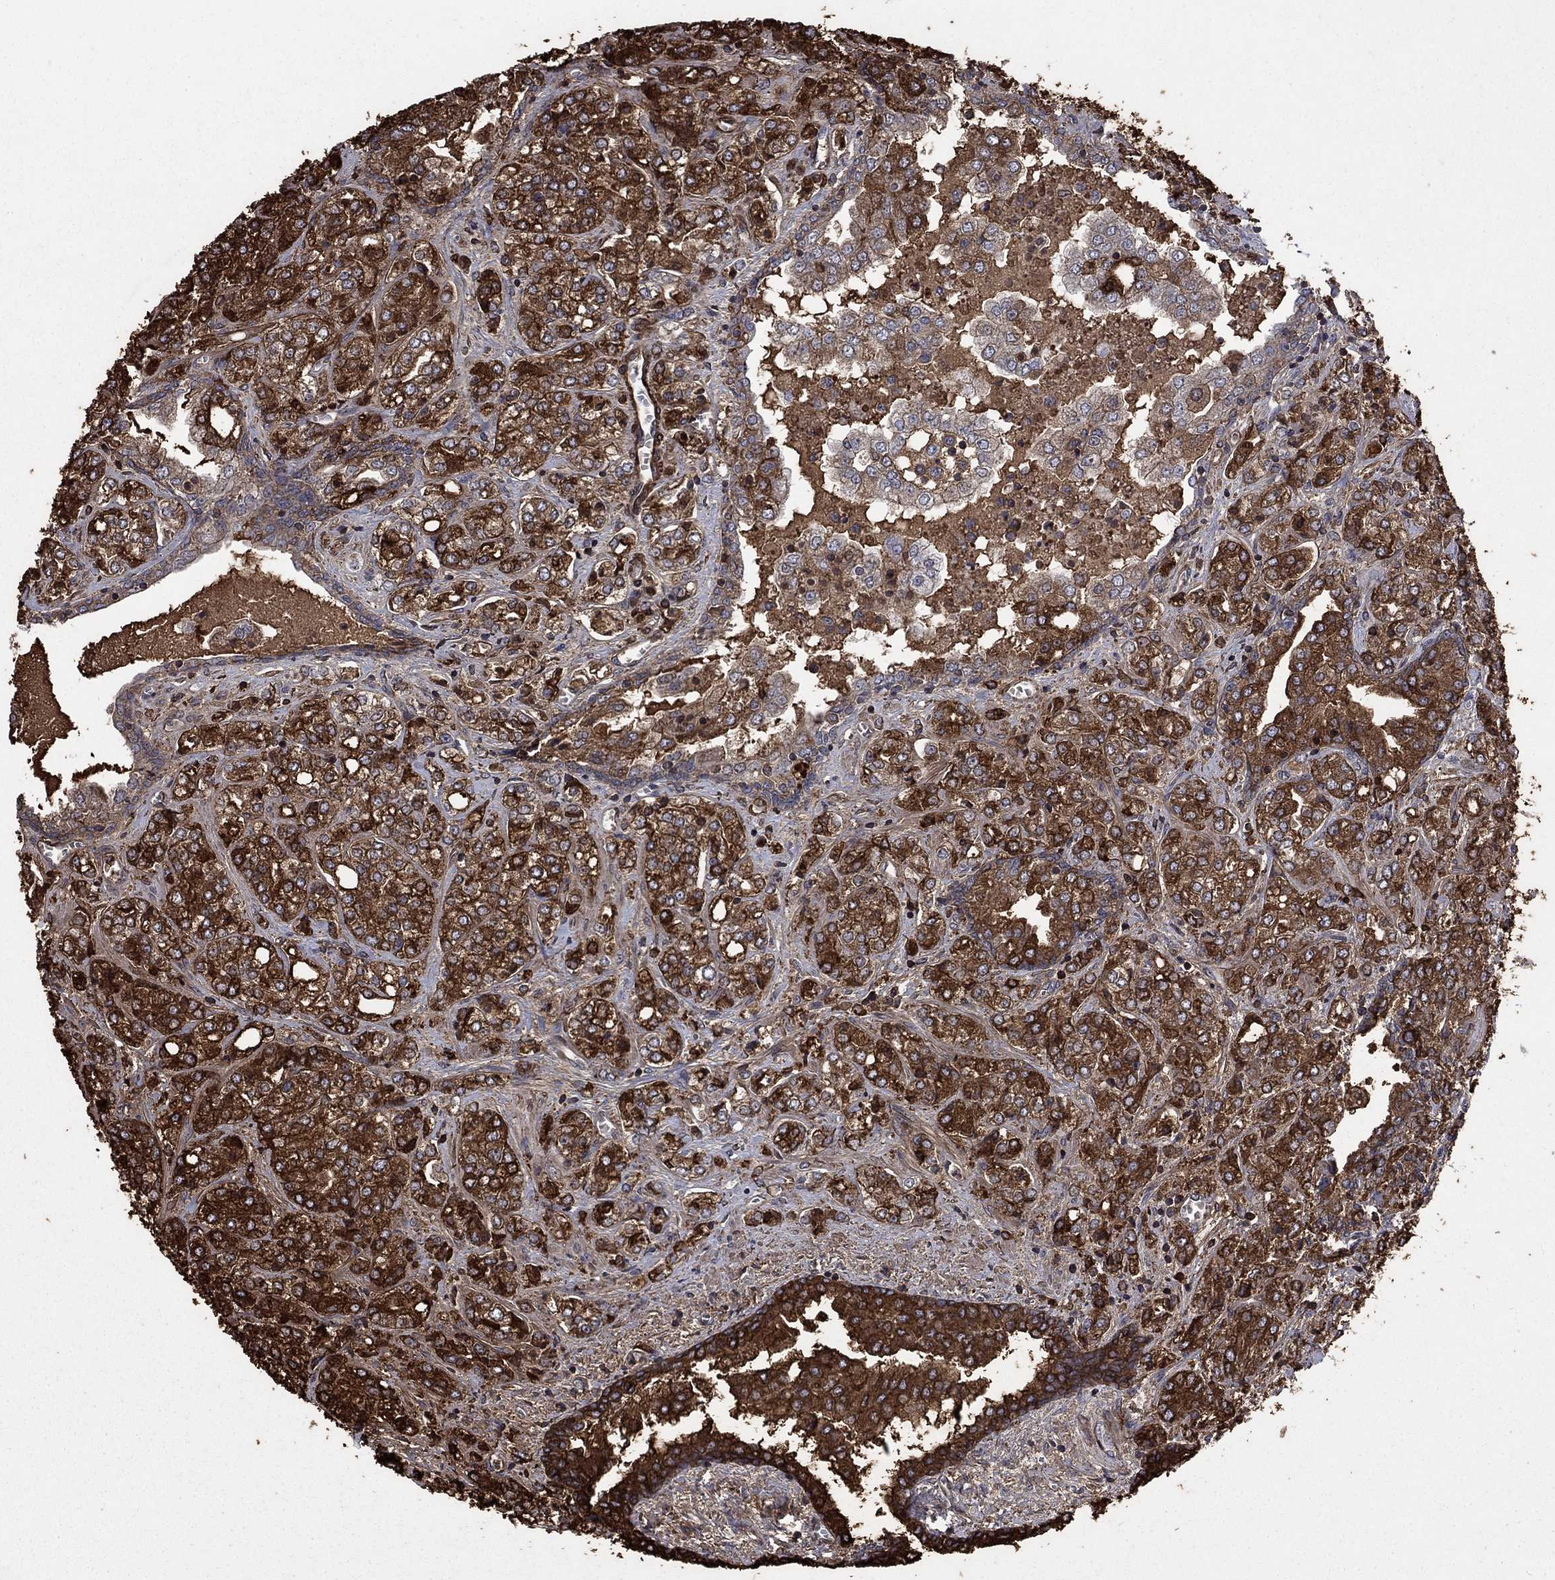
{"staining": {"intensity": "strong", "quantity": "25%-75%", "location": "cytoplasmic/membranous"}, "tissue": "prostate cancer", "cell_type": "Tumor cells", "image_type": "cancer", "snomed": [{"axis": "morphology", "description": "Adenocarcinoma, NOS"}, {"axis": "topography", "description": "Prostate and seminal vesicle, NOS"}, {"axis": "topography", "description": "Prostate"}], "caption": "Prostate cancer stained for a protein (brown) reveals strong cytoplasmic/membranous positive staining in approximately 25%-75% of tumor cells.", "gene": "PDE3A", "patient": {"sex": "male", "age": 62}}